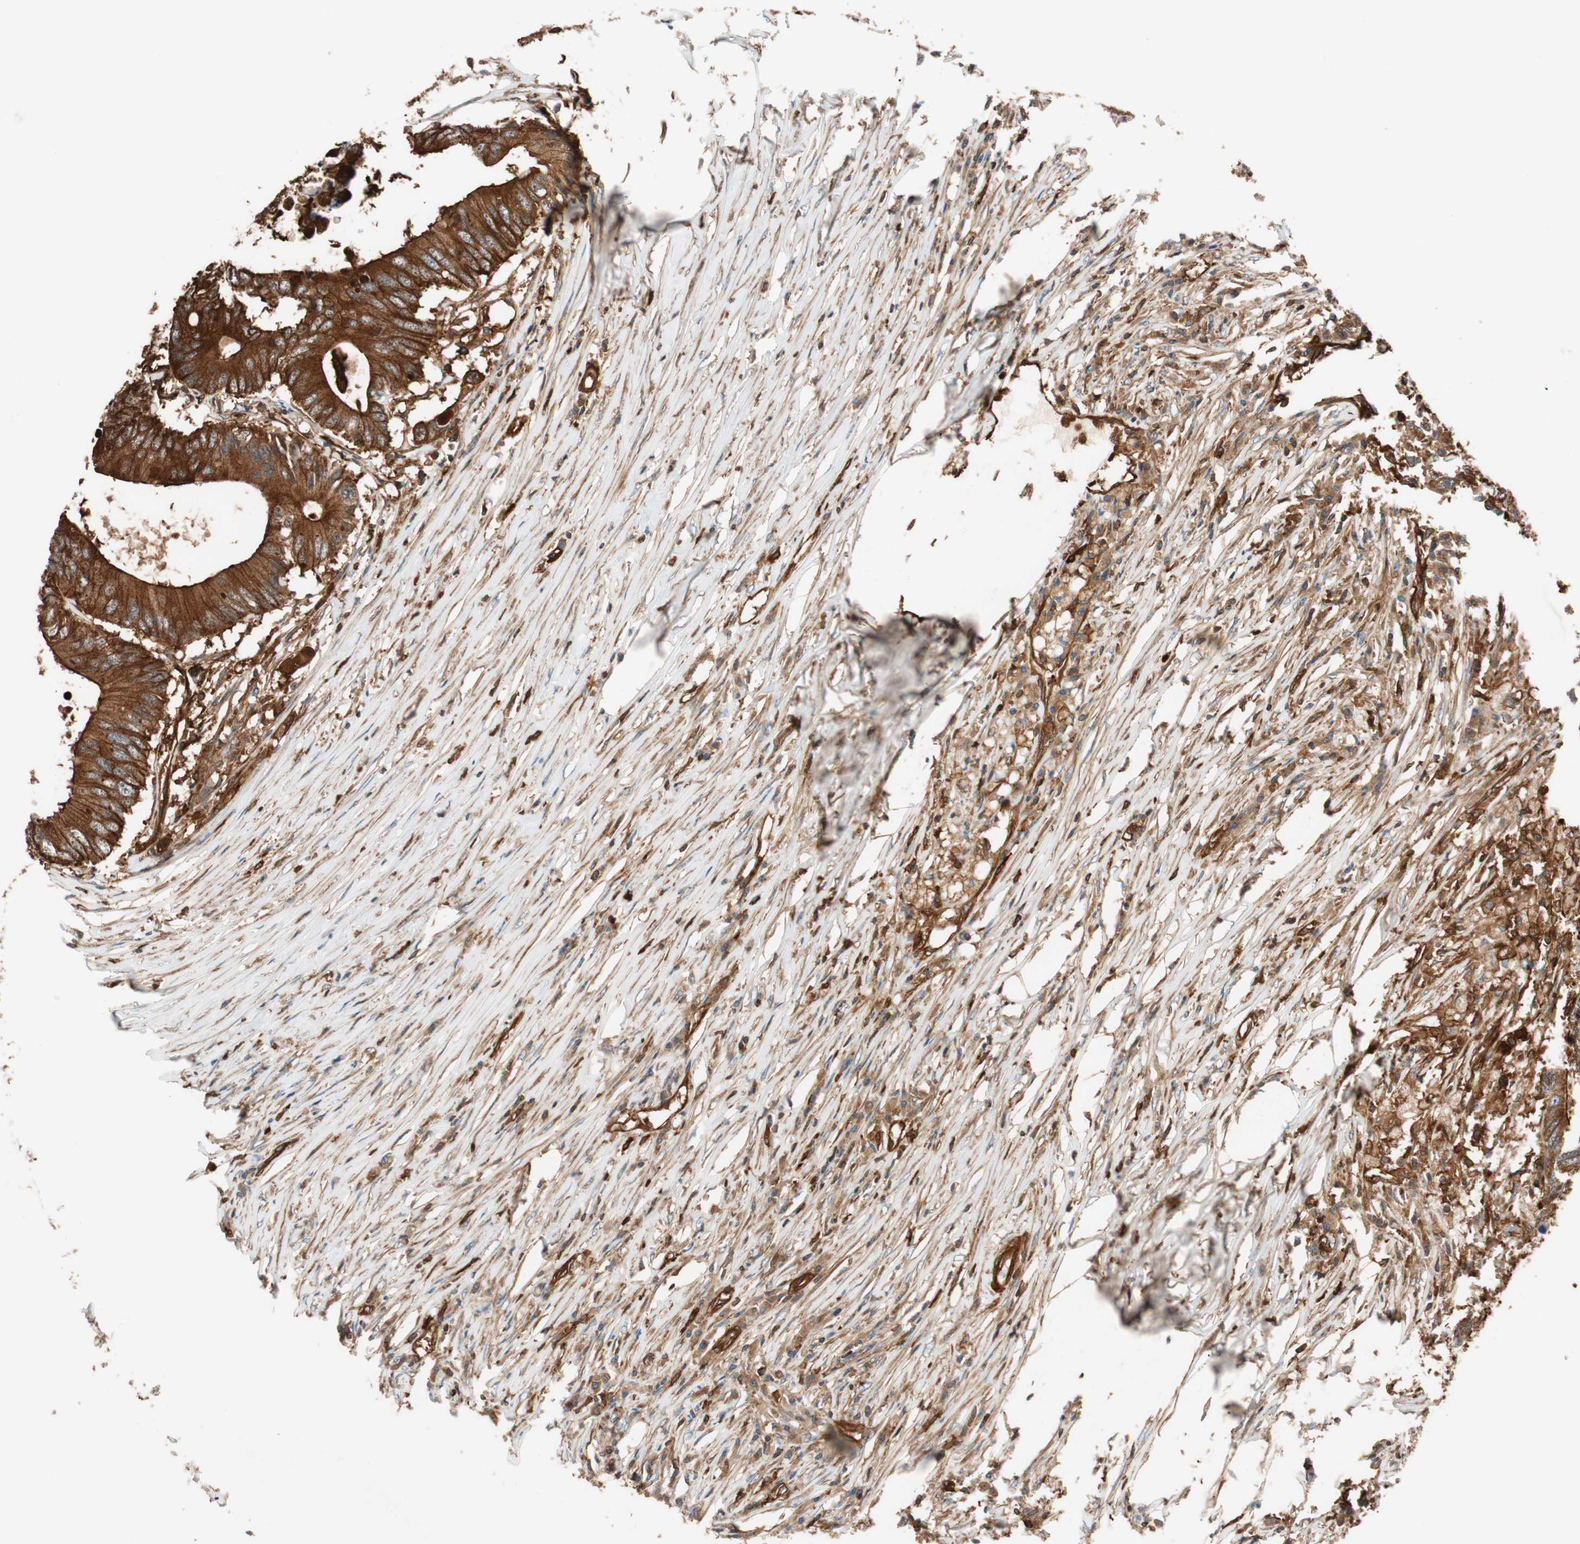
{"staining": {"intensity": "strong", "quantity": ">75%", "location": "cytoplasmic/membranous"}, "tissue": "colorectal cancer", "cell_type": "Tumor cells", "image_type": "cancer", "snomed": [{"axis": "morphology", "description": "Adenocarcinoma, NOS"}, {"axis": "topography", "description": "Colon"}], "caption": "IHC (DAB (3,3'-diaminobenzidine)) staining of adenocarcinoma (colorectal) exhibits strong cytoplasmic/membranous protein staining in approximately >75% of tumor cells. The staining was performed using DAB to visualize the protein expression in brown, while the nuclei were stained in blue with hematoxylin (Magnification: 20x).", "gene": "VASP", "patient": {"sex": "male", "age": 71}}